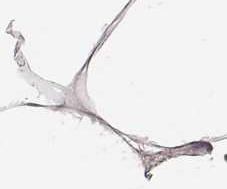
{"staining": {"intensity": "moderate", "quantity": ">75%", "location": "cytoplasmic/membranous"}, "tissue": "breast", "cell_type": "Adipocytes", "image_type": "normal", "snomed": [{"axis": "morphology", "description": "Normal tissue, NOS"}, {"axis": "topography", "description": "Breast"}], "caption": "Immunohistochemistry (IHC) histopathology image of unremarkable human breast stained for a protein (brown), which displays medium levels of moderate cytoplasmic/membranous expression in approximately >75% of adipocytes.", "gene": "HAVCR1", "patient": {"sex": "female", "age": 32}}